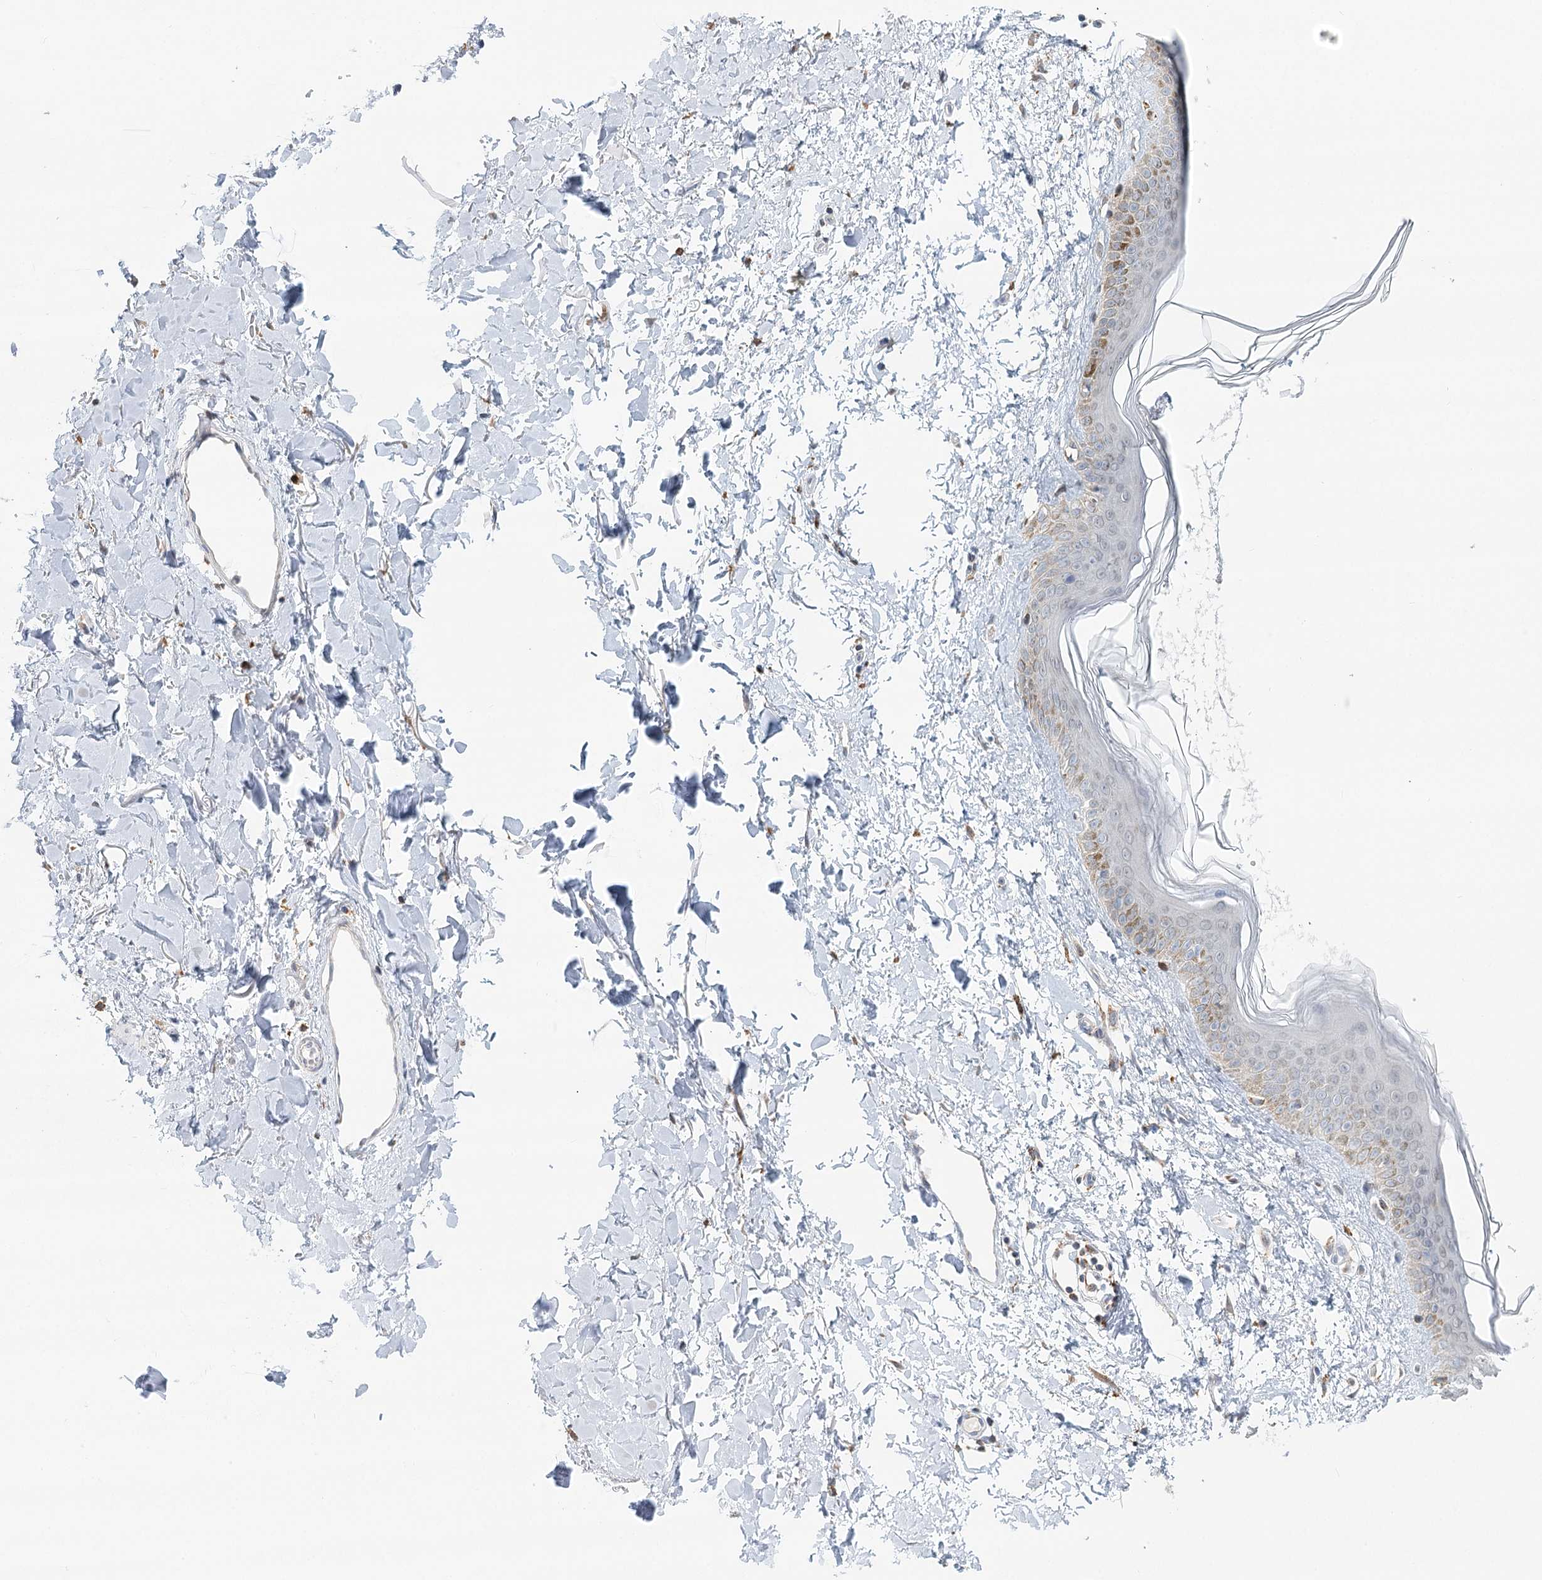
{"staining": {"intensity": "moderate", "quantity": ">75%", "location": "cytoplasmic/membranous"}, "tissue": "skin", "cell_type": "Fibroblasts", "image_type": "normal", "snomed": [{"axis": "morphology", "description": "Normal tissue, NOS"}, {"axis": "topography", "description": "Skin"}], "caption": "Immunohistochemical staining of benign human skin displays >75% levels of moderate cytoplasmic/membranous protein positivity in about >75% of fibroblasts.", "gene": "TAS1R1", "patient": {"sex": "female", "age": 58}}